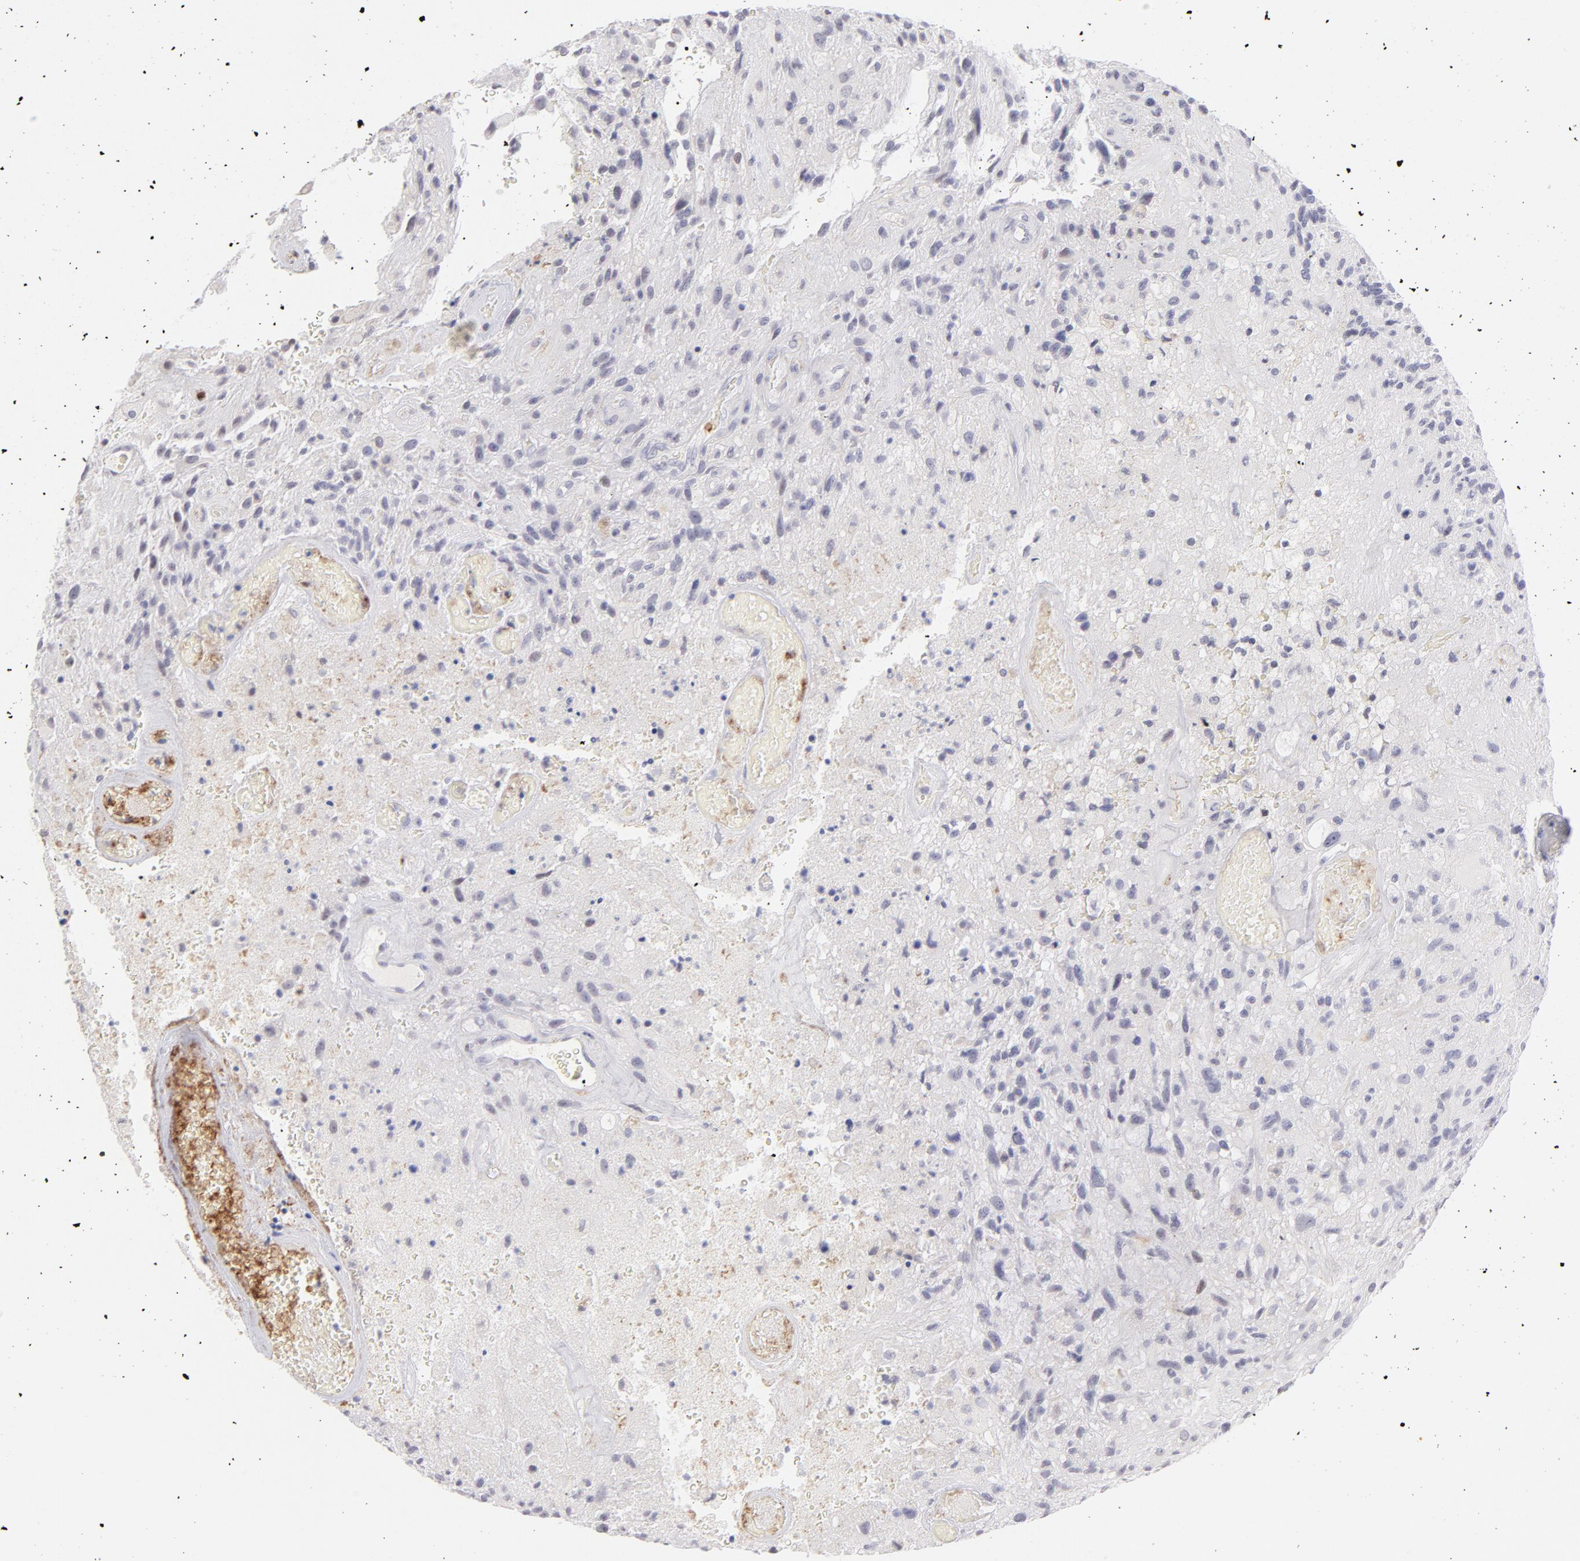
{"staining": {"intensity": "negative", "quantity": "none", "location": "none"}, "tissue": "glioma", "cell_type": "Tumor cells", "image_type": "cancer", "snomed": [{"axis": "morphology", "description": "Normal tissue, NOS"}, {"axis": "morphology", "description": "Glioma, malignant, High grade"}, {"axis": "topography", "description": "Cerebral cortex"}], "caption": "Tumor cells are negative for brown protein staining in high-grade glioma (malignant). Brightfield microscopy of immunohistochemistry stained with DAB (3,3'-diaminobenzidine) (brown) and hematoxylin (blue), captured at high magnification.", "gene": "LTB4R", "patient": {"sex": "male", "age": 75}}